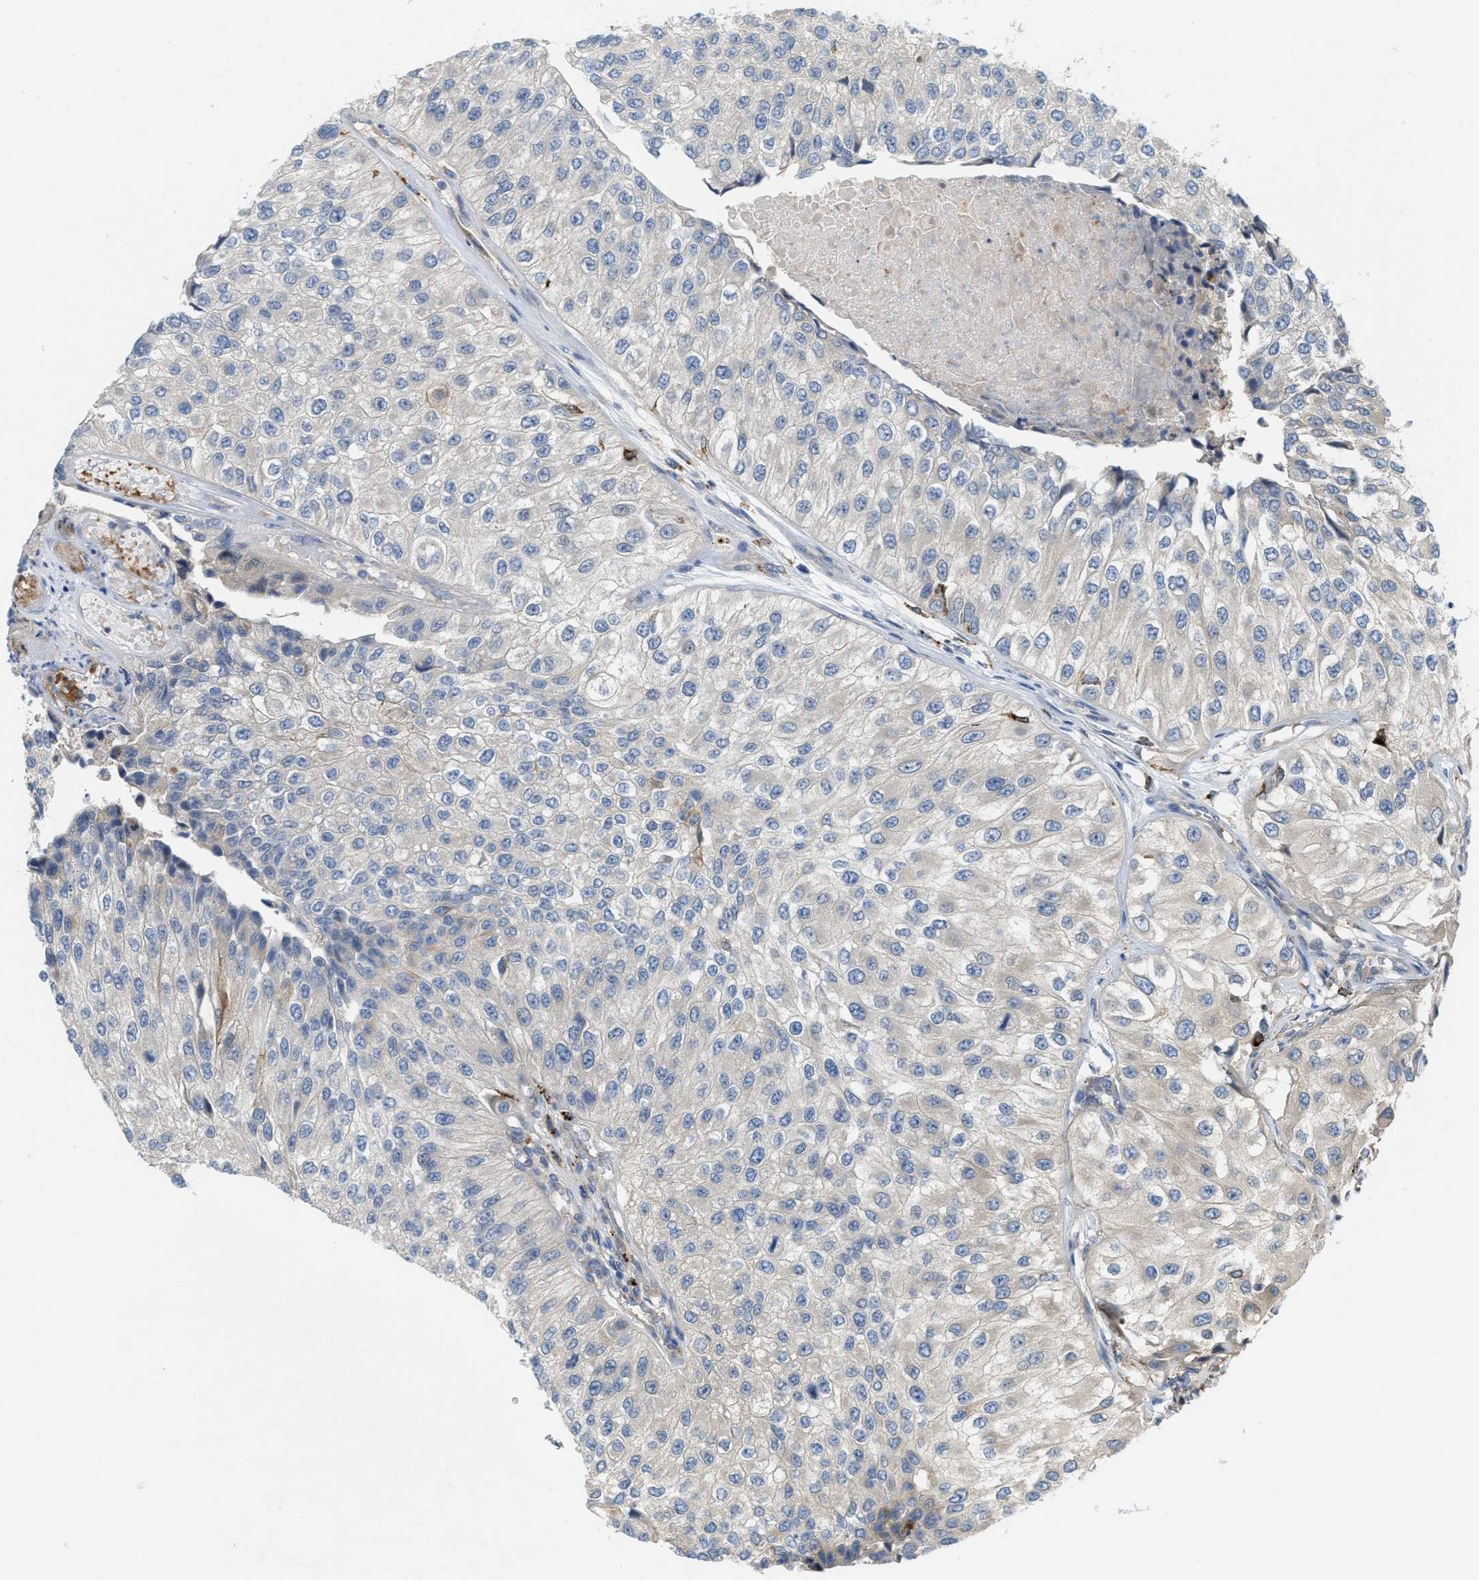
{"staining": {"intensity": "negative", "quantity": "none", "location": "none"}, "tissue": "urothelial cancer", "cell_type": "Tumor cells", "image_type": "cancer", "snomed": [{"axis": "morphology", "description": "Urothelial carcinoma, High grade"}, {"axis": "topography", "description": "Kidney"}, {"axis": "topography", "description": "Urinary bladder"}], "caption": "Immunohistochemical staining of human urothelial cancer displays no significant staining in tumor cells.", "gene": "KLHDC10", "patient": {"sex": "male", "age": 77}}